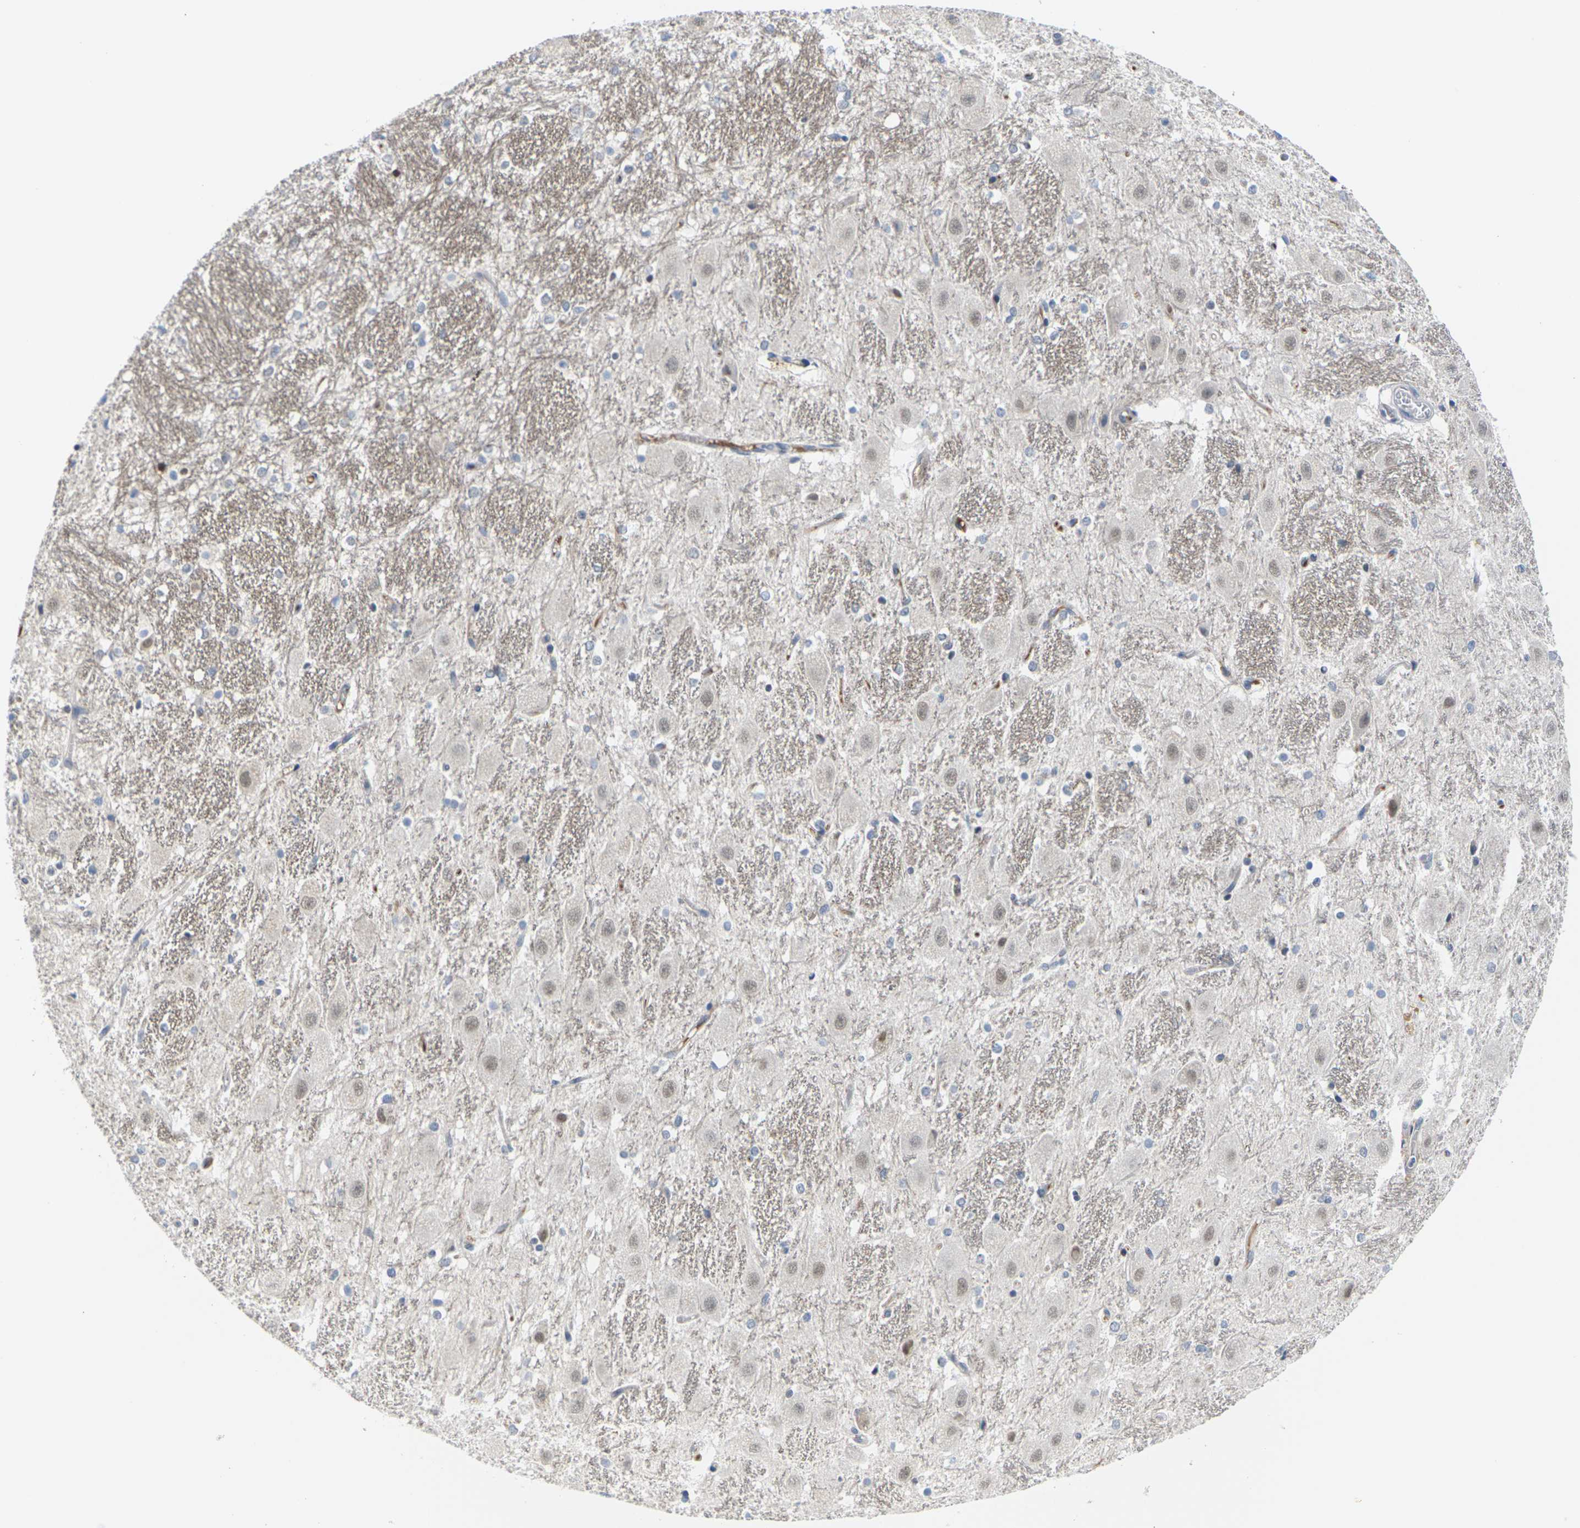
{"staining": {"intensity": "negative", "quantity": "none", "location": "none"}, "tissue": "hippocampus", "cell_type": "Glial cells", "image_type": "normal", "snomed": [{"axis": "morphology", "description": "Normal tissue, NOS"}, {"axis": "topography", "description": "Hippocampus"}], "caption": "Immunohistochemistry (IHC) of unremarkable hippocampus shows no expression in glial cells. (DAB immunohistochemistry visualized using brightfield microscopy, high magnification).", "gene": "PKP2", "patient": {"sex": "female", "age": 19}}